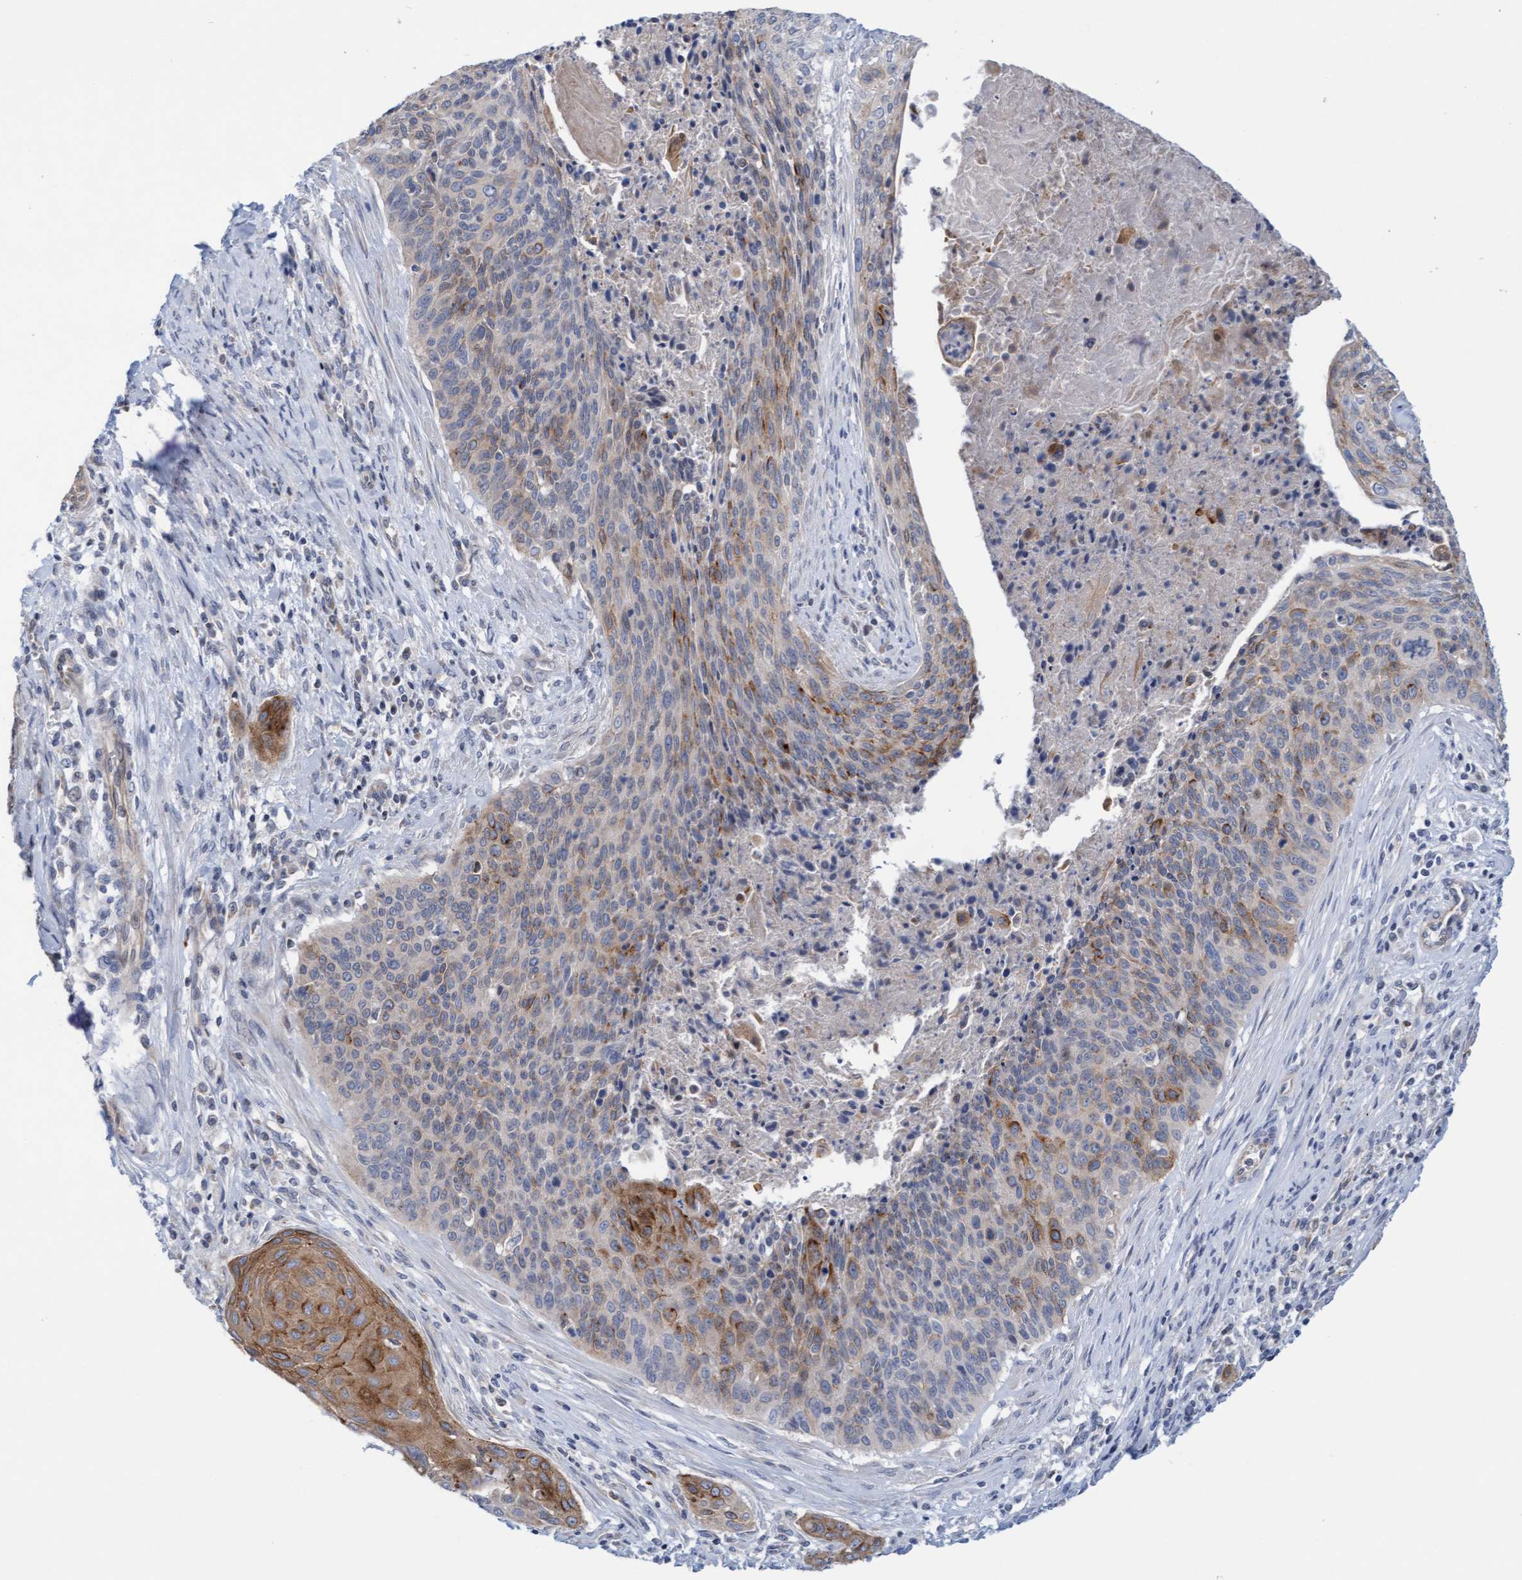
{"staining": {"intensity": "moderate", "quantity": "<25%", "location": "cytoplasmic/membranous"}, "tissue": "cervical cancer", "cell_type": "Tumor cells", "image_type": "cancer", "snomed": [{"axis": "morphology", "description": "Squamous cell carcinoma, NOS"}, {"axis": "topography", "description": "Cervix"}], "caption": "A low amount of moderate cytoplasmic/membranous positivity is seen in about <25% of tumor cells in cervical cancer (squamous cell carcinoma) tissue.", "gene": "SLC28A3", "patient": {"sex": "female", "age": 55}}